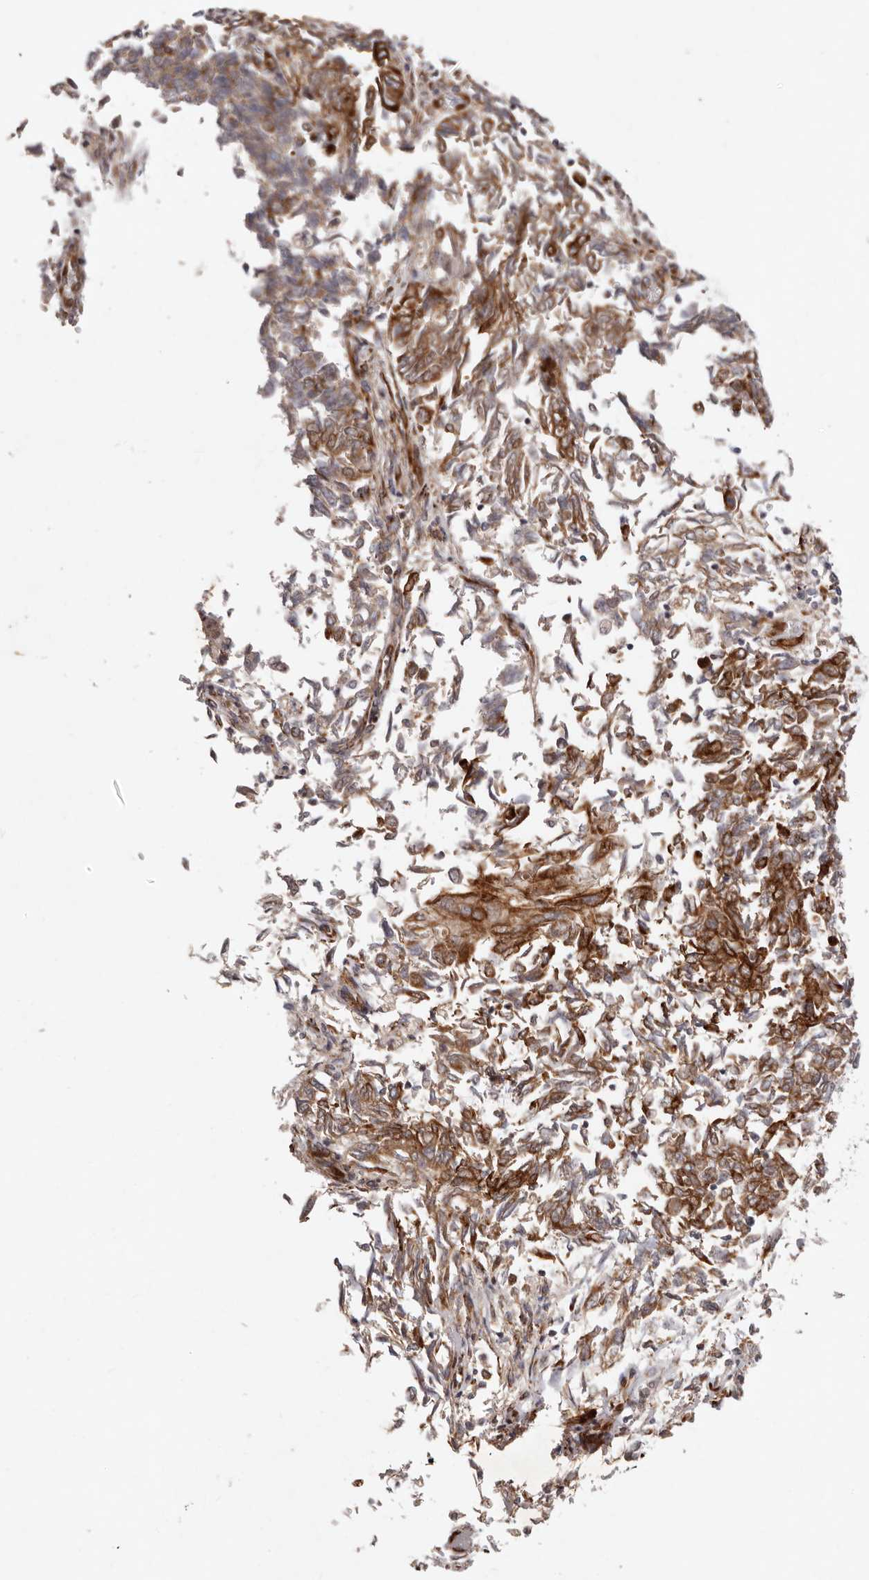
{"staining": {"intensity": "moderate", "quantity": ">75%", "location": "cytoplasmic/membranous"}, "tissue": "endometrial cancer", "cell_type": "Tumor cells", "image_type": "cancer", "snomed": [{"axis": "morphology", "description": "Adenocarcinoma, NOS"}, {"axis": "topography", "description": "Endometrium"}], "caption": "Tumor cells demonstrate moderate cytoplasmic/membranous staining in approximately >75% of cells in endometrial cancer. (brown staining indicates protein expression, while blue staining denotes nuclei).", "gene": "BCL2L15", "patient": {"sex": "female", "age": 80}}